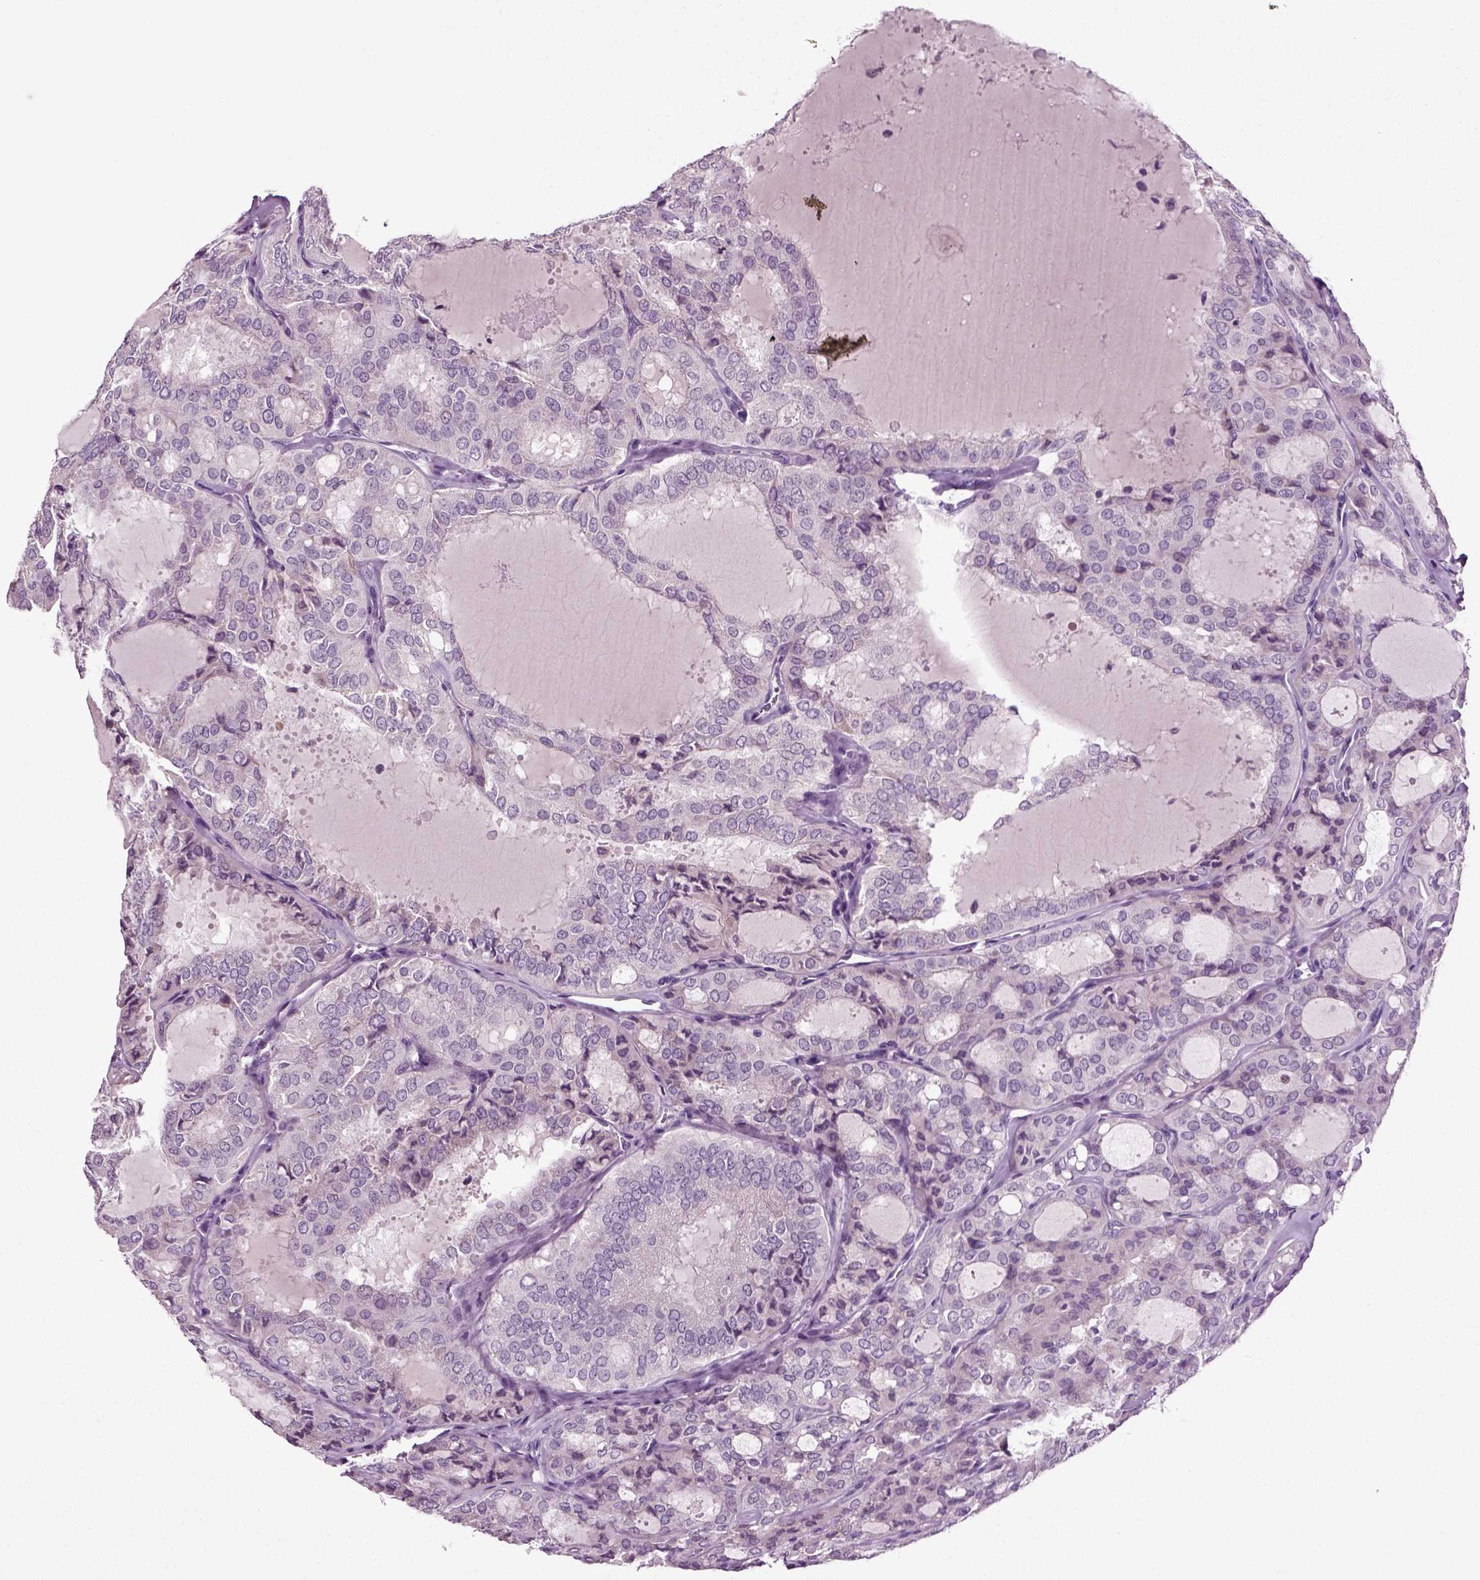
{"staining": {"intensity": "negative", "quantity": "none", "location": "none"}, "tissue": "thyroid cancer", "cell_type": "Tumor cells", "image_type": "cancer", "snomed": [{"axis": "morphology", "description": "Follicular adenoma carcinoma, NOS"}, {"axis": "topography", "description": "Thyroid gland"}], "caption": "The image demonstrates no staining of tumor cells in thyroid cancer.", "gene": "SPATA17", "patient": {"sex": "male", "age": 75}}